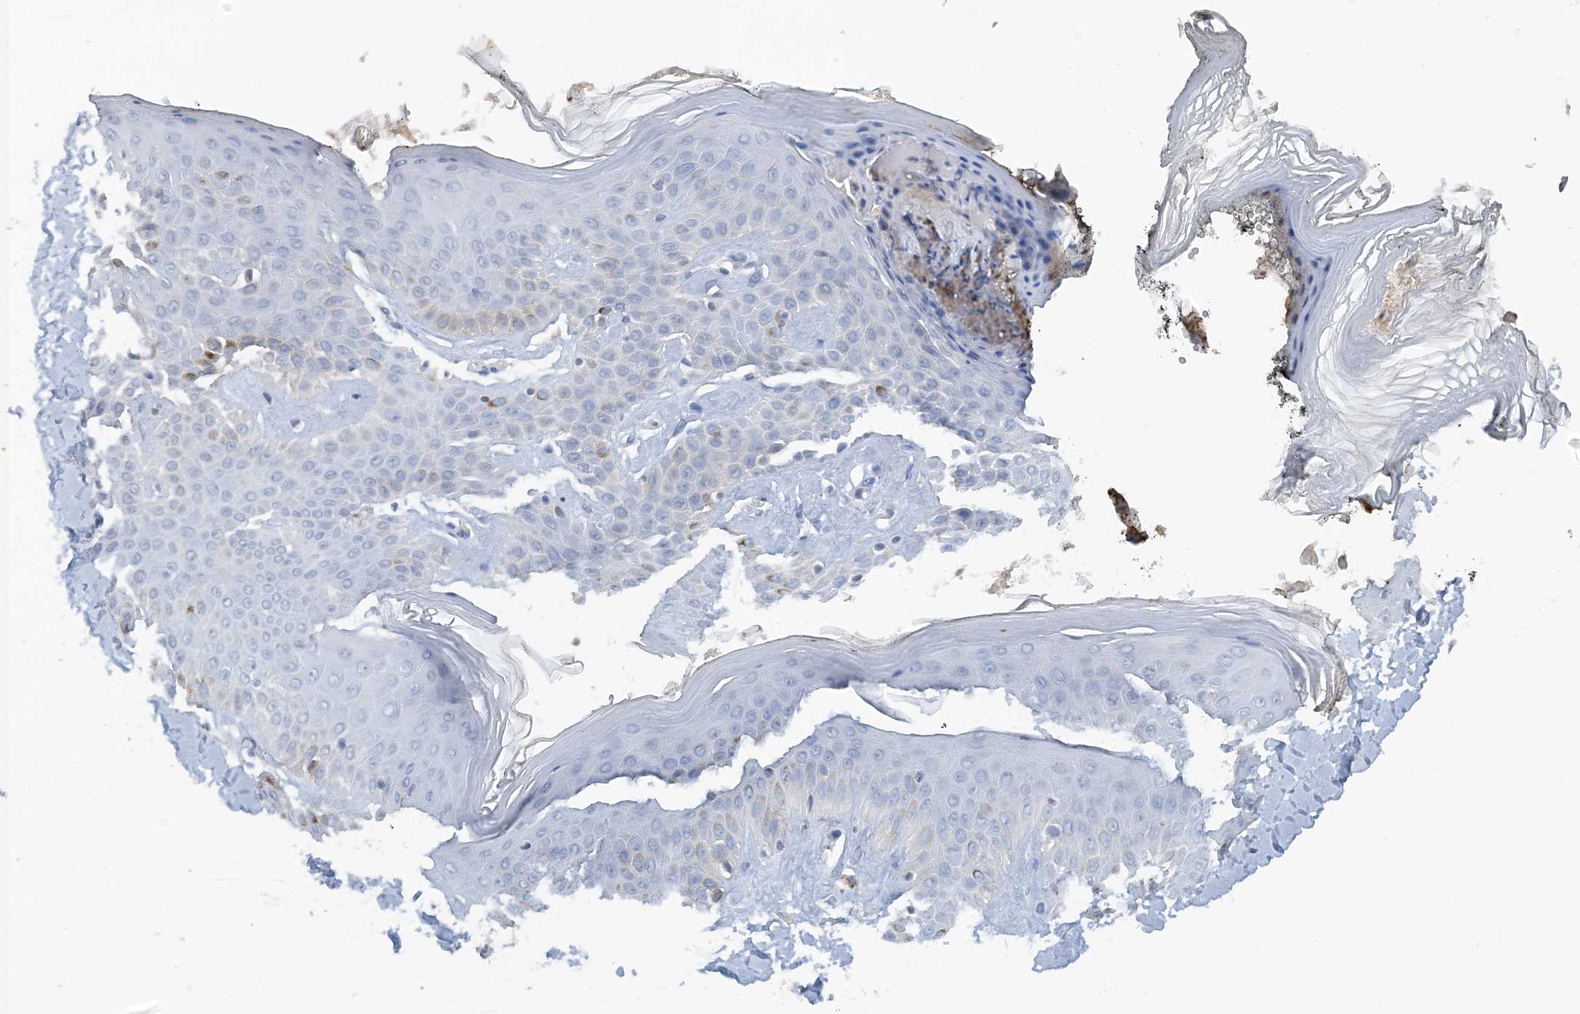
{"staining": {"intensity": "negative", "quantity": "none", "location": "none"}, "tissue": "skin", "cell_type": "Fibroblasts", "image_type": "normal", "snomed": [{"axis": "morphology", "description": "Normal tissue, NOS"}, {"axis": "topography", "description": "Skin"}], "caption": "Immunohistochemistry image of unremarkable skin: human skin stained with DAB demonstrates no significant protein expression in fibroblasts.", "gene": "CTRL", "patient": {"sex": "female", "age": 64}}